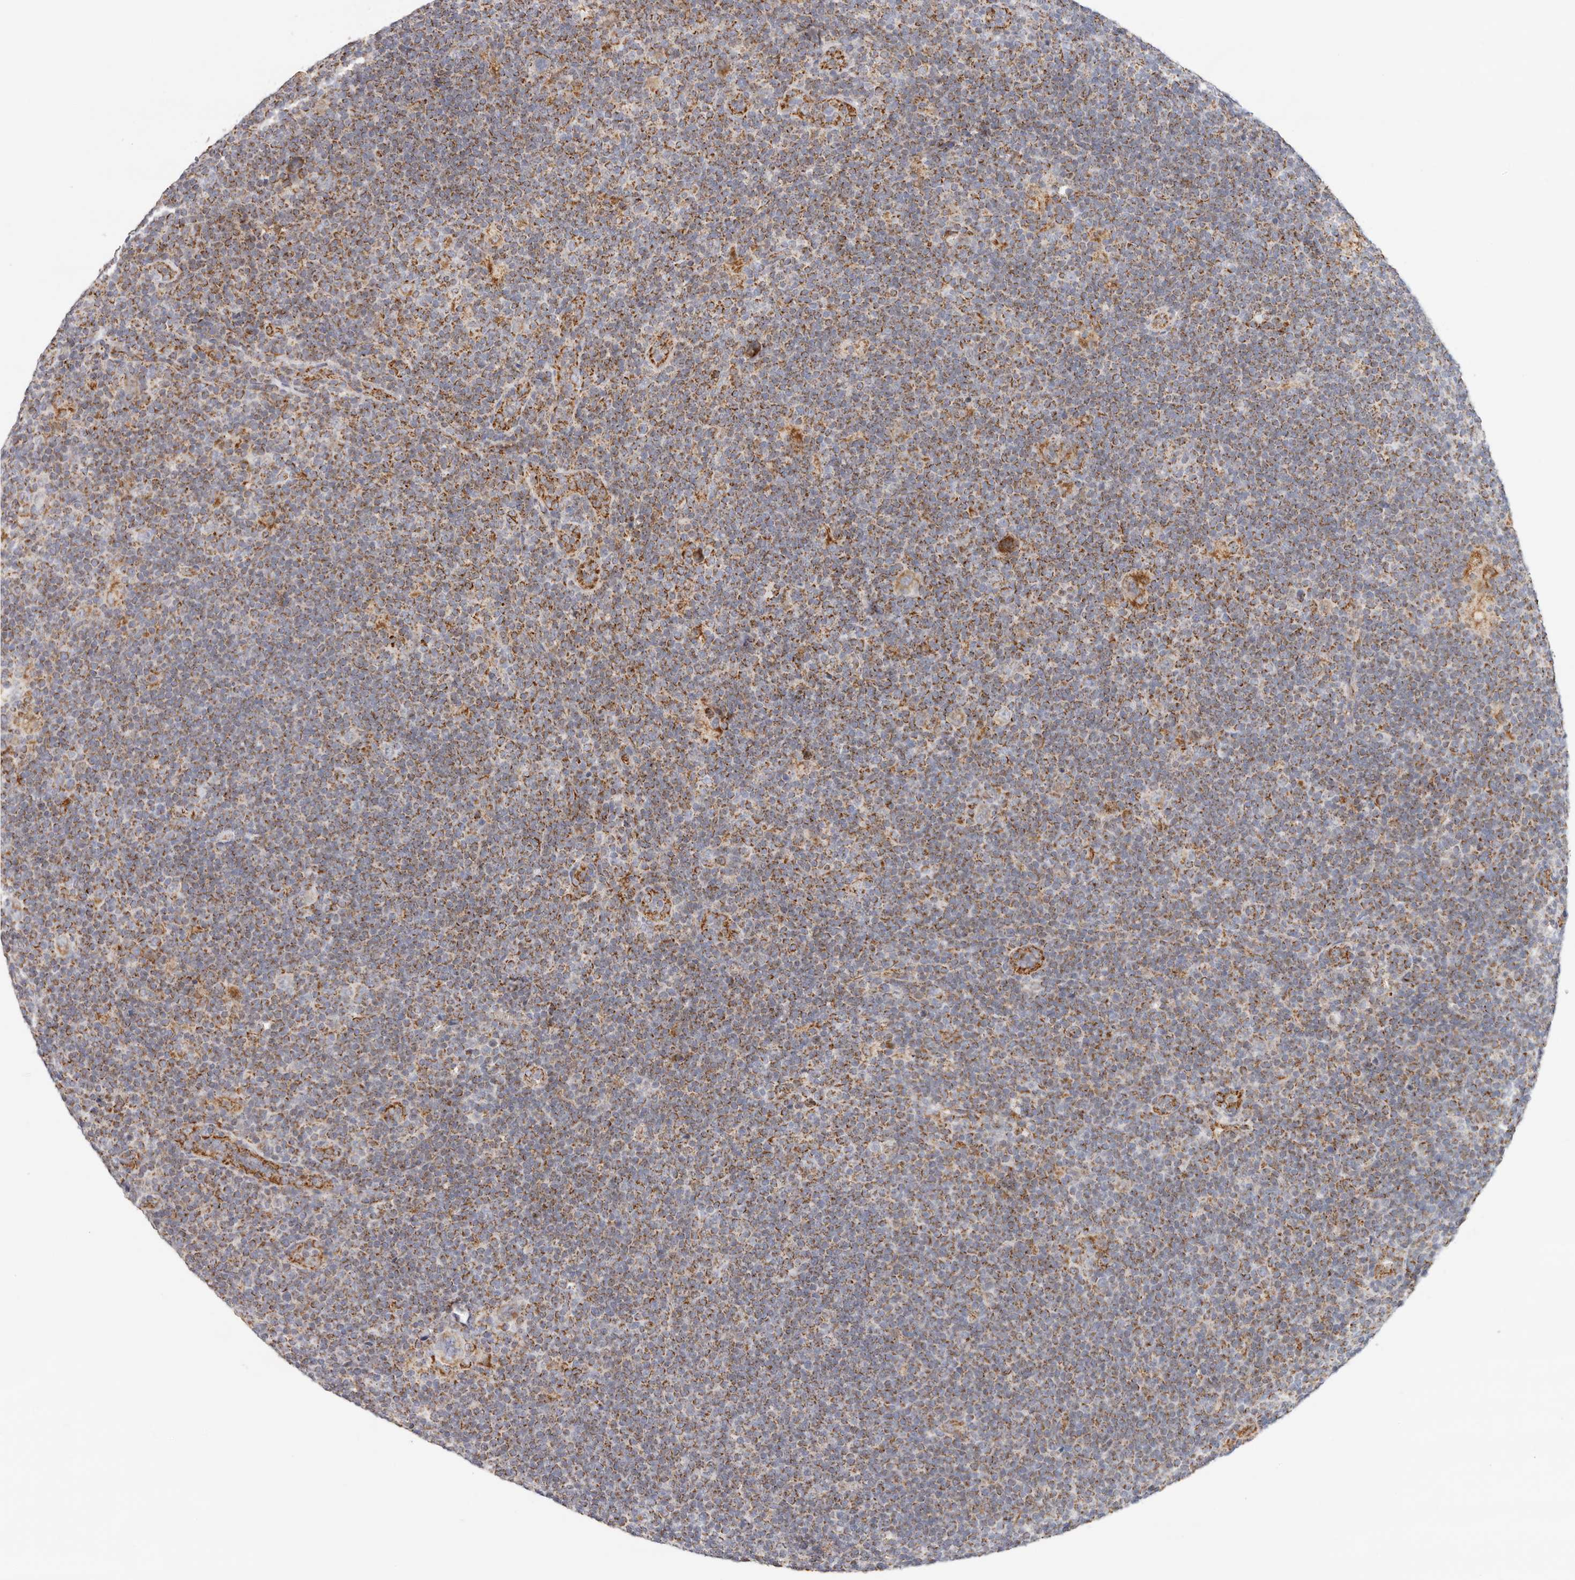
{"staining": {"intensity": "weak", "quantity": "<25%", "location": "cytoplasmic/membranous"}, "tissue": "lymphoma", "cell_type": "Tumor cells", "image_type": "cancer", "snomed": [{"axis": "morphology", "description": "Hodgkin's disease, NOS"}, {"axis": "topography", "description": "Lymph node"}], "caption": "The histopathology image exhibits no staining of tumor cells in lymphoma.", "gene": "AFDN", "patient": {"sex": "female", "age": 57}}